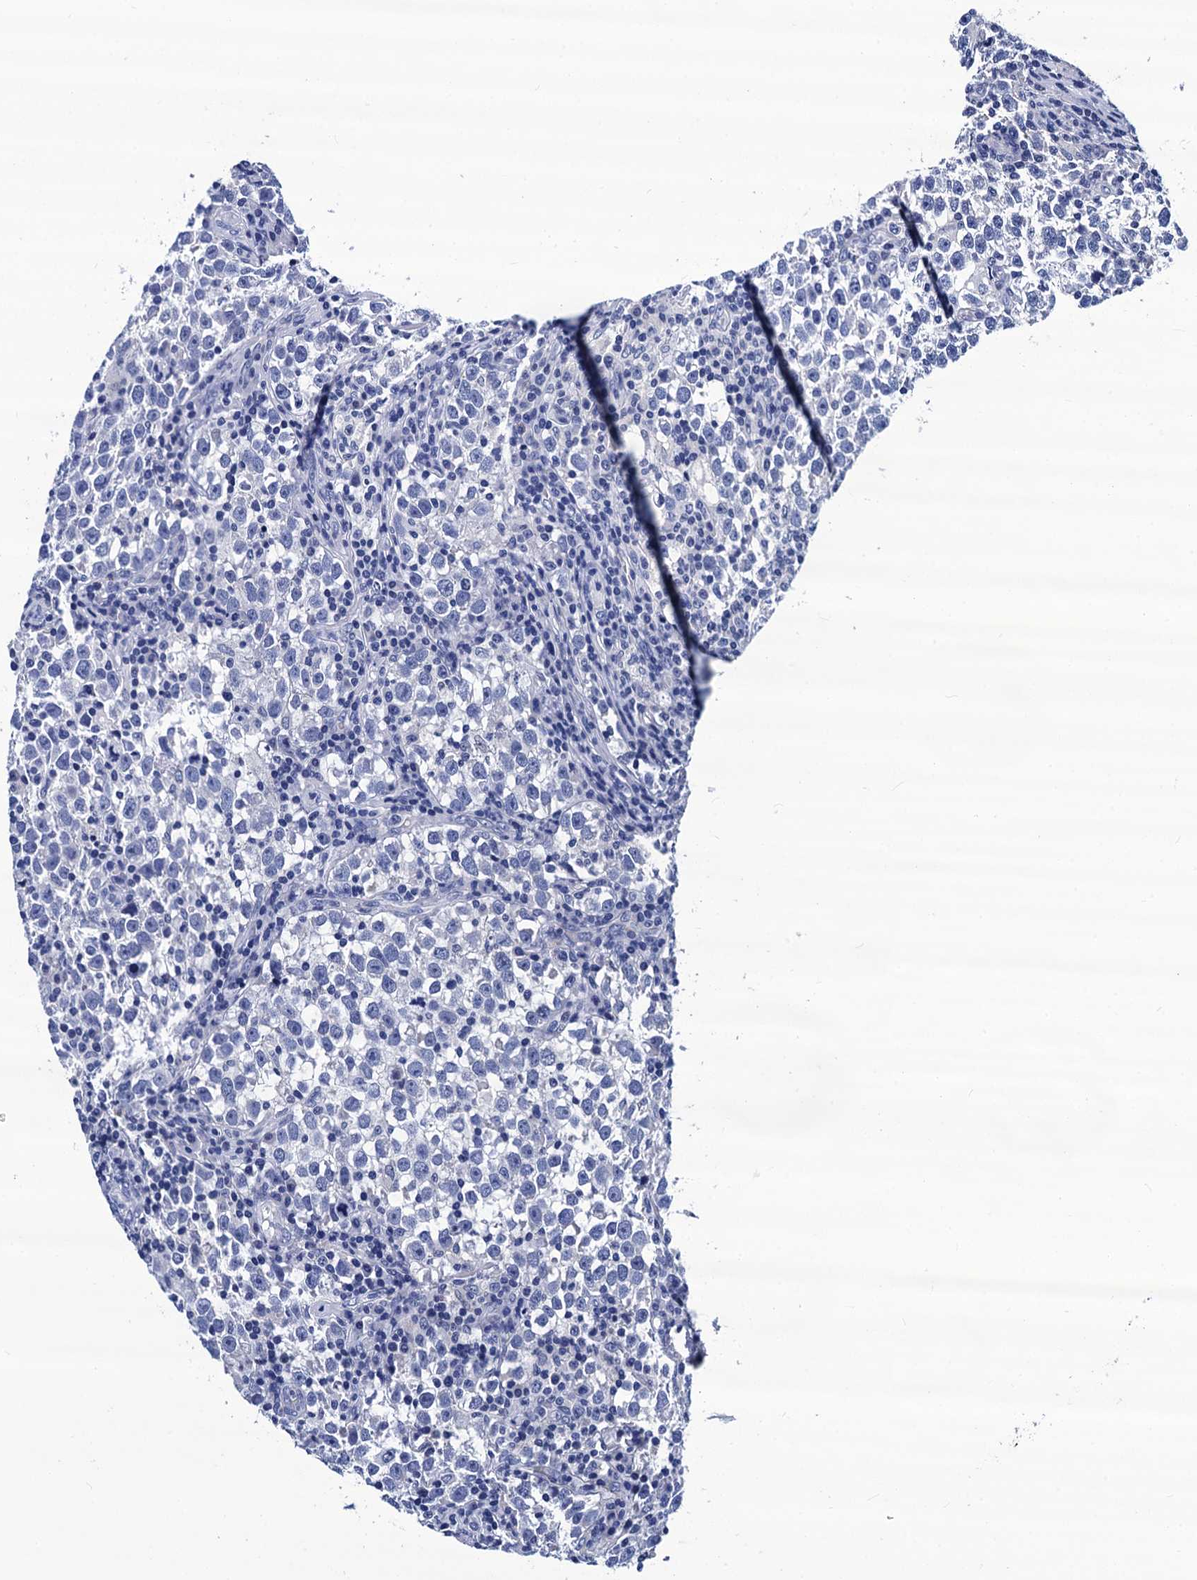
{"staining": {"intensity": "negative", "quantity": "none", "location": "none"}, "tissue": "testis cancer", "cell_type": "Tumor cells", "image_type": "cancer", "snomed": [{"axis": "morphology", "description": "Normal tissue, NOS"}, {"axis": "morphology", "description": "Seminoma, NOS"}, {"axis": "topography", "description": "Testis"}], "caption": "High power microscopy histopathology image of an immunohistochemistry (IHC) histopathology image of testis cancer, revealing no significant expression in tumor cells.", "gene": "LRRC30", "patient": {"sex": "male", "age": 43}}